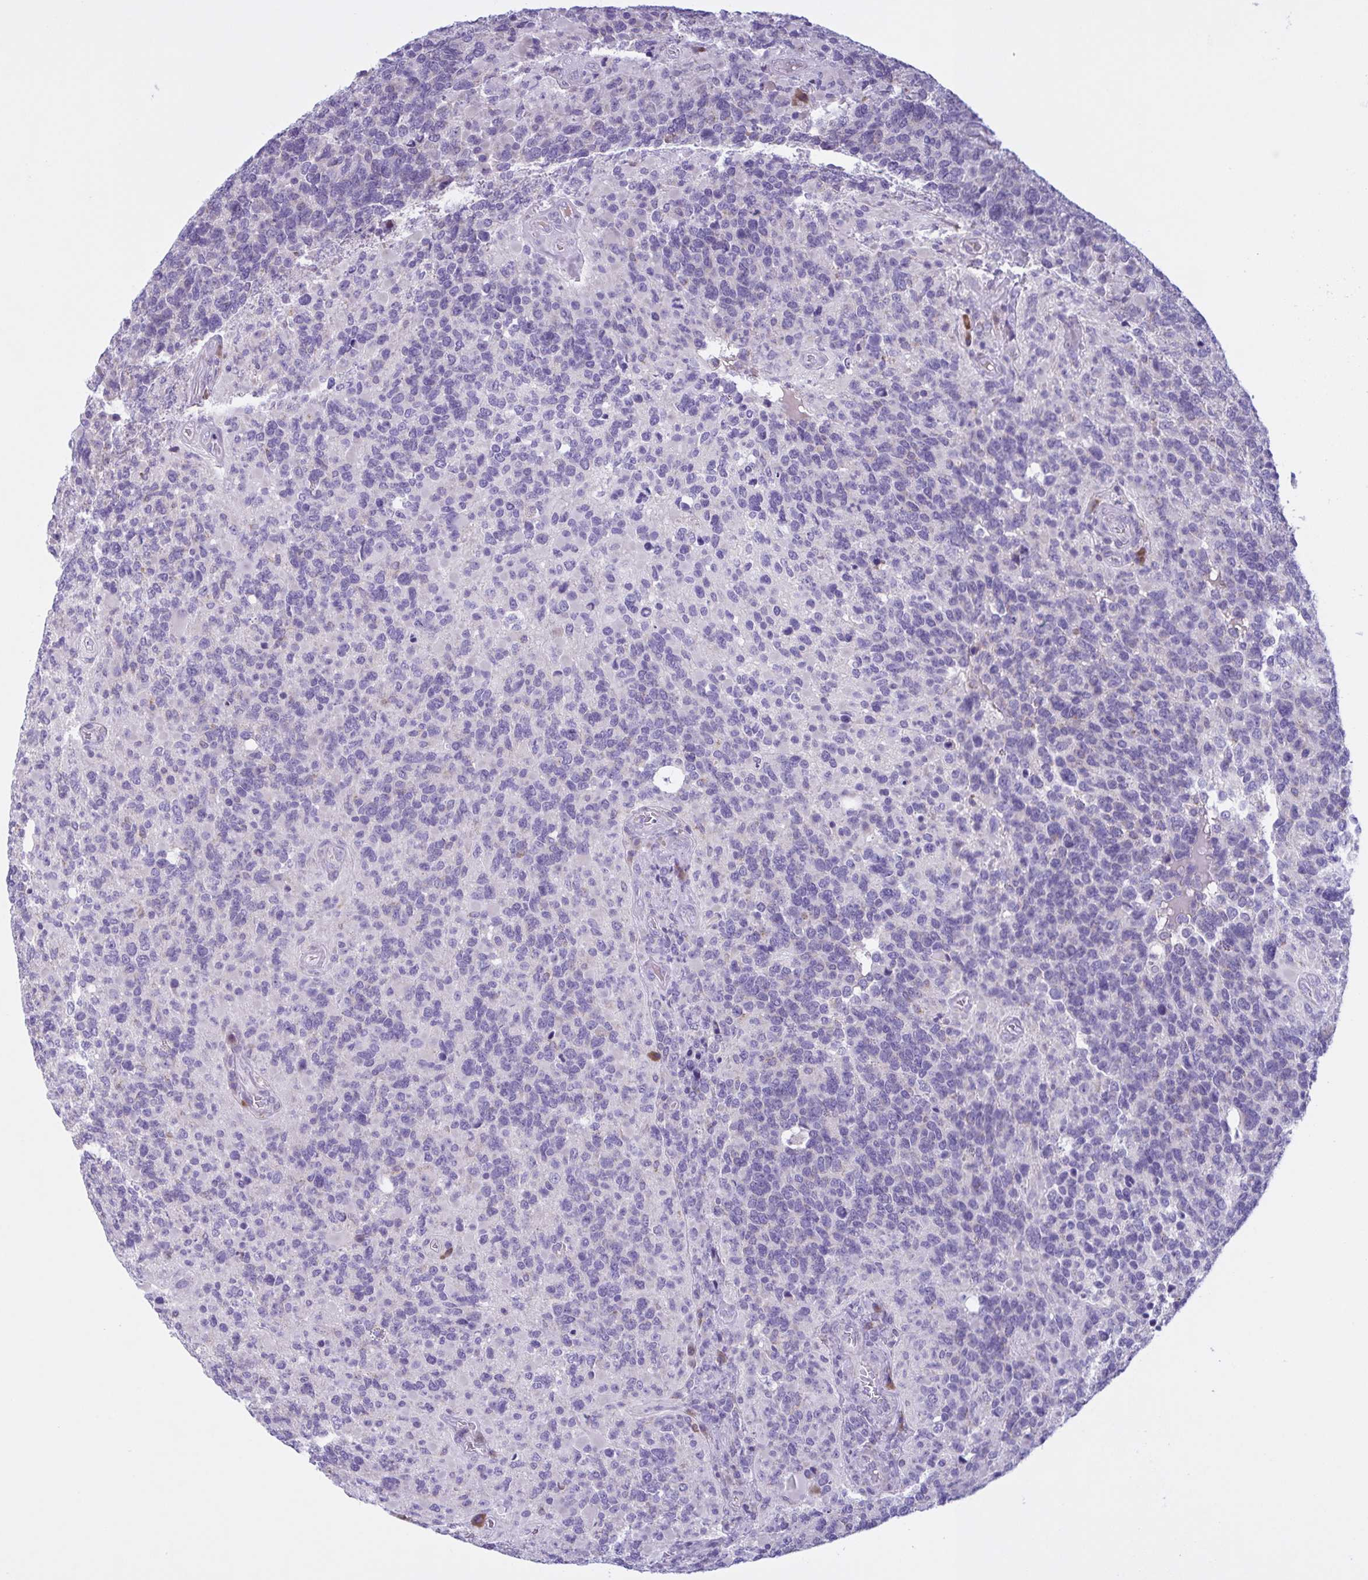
{"staining": {"intensity": "negative", "quantity": "none", "location": "none"}, "tissue": "glioma", "cell_type": "Tumor cells", "image_type": "cancer", "snomed": [{"axis": "morphology", "description": "Glioma, malignant, High grade"}, {"axis": "topography", "description": "Brain"}], "caption": "Glioma was stained to show a protein in brown. There is no significant expression in tumor cells. (DAB immunohistochemistry (IHC), high magnification).", "gene": "F13B", "patient": {"sex": "female", "age": 40}}